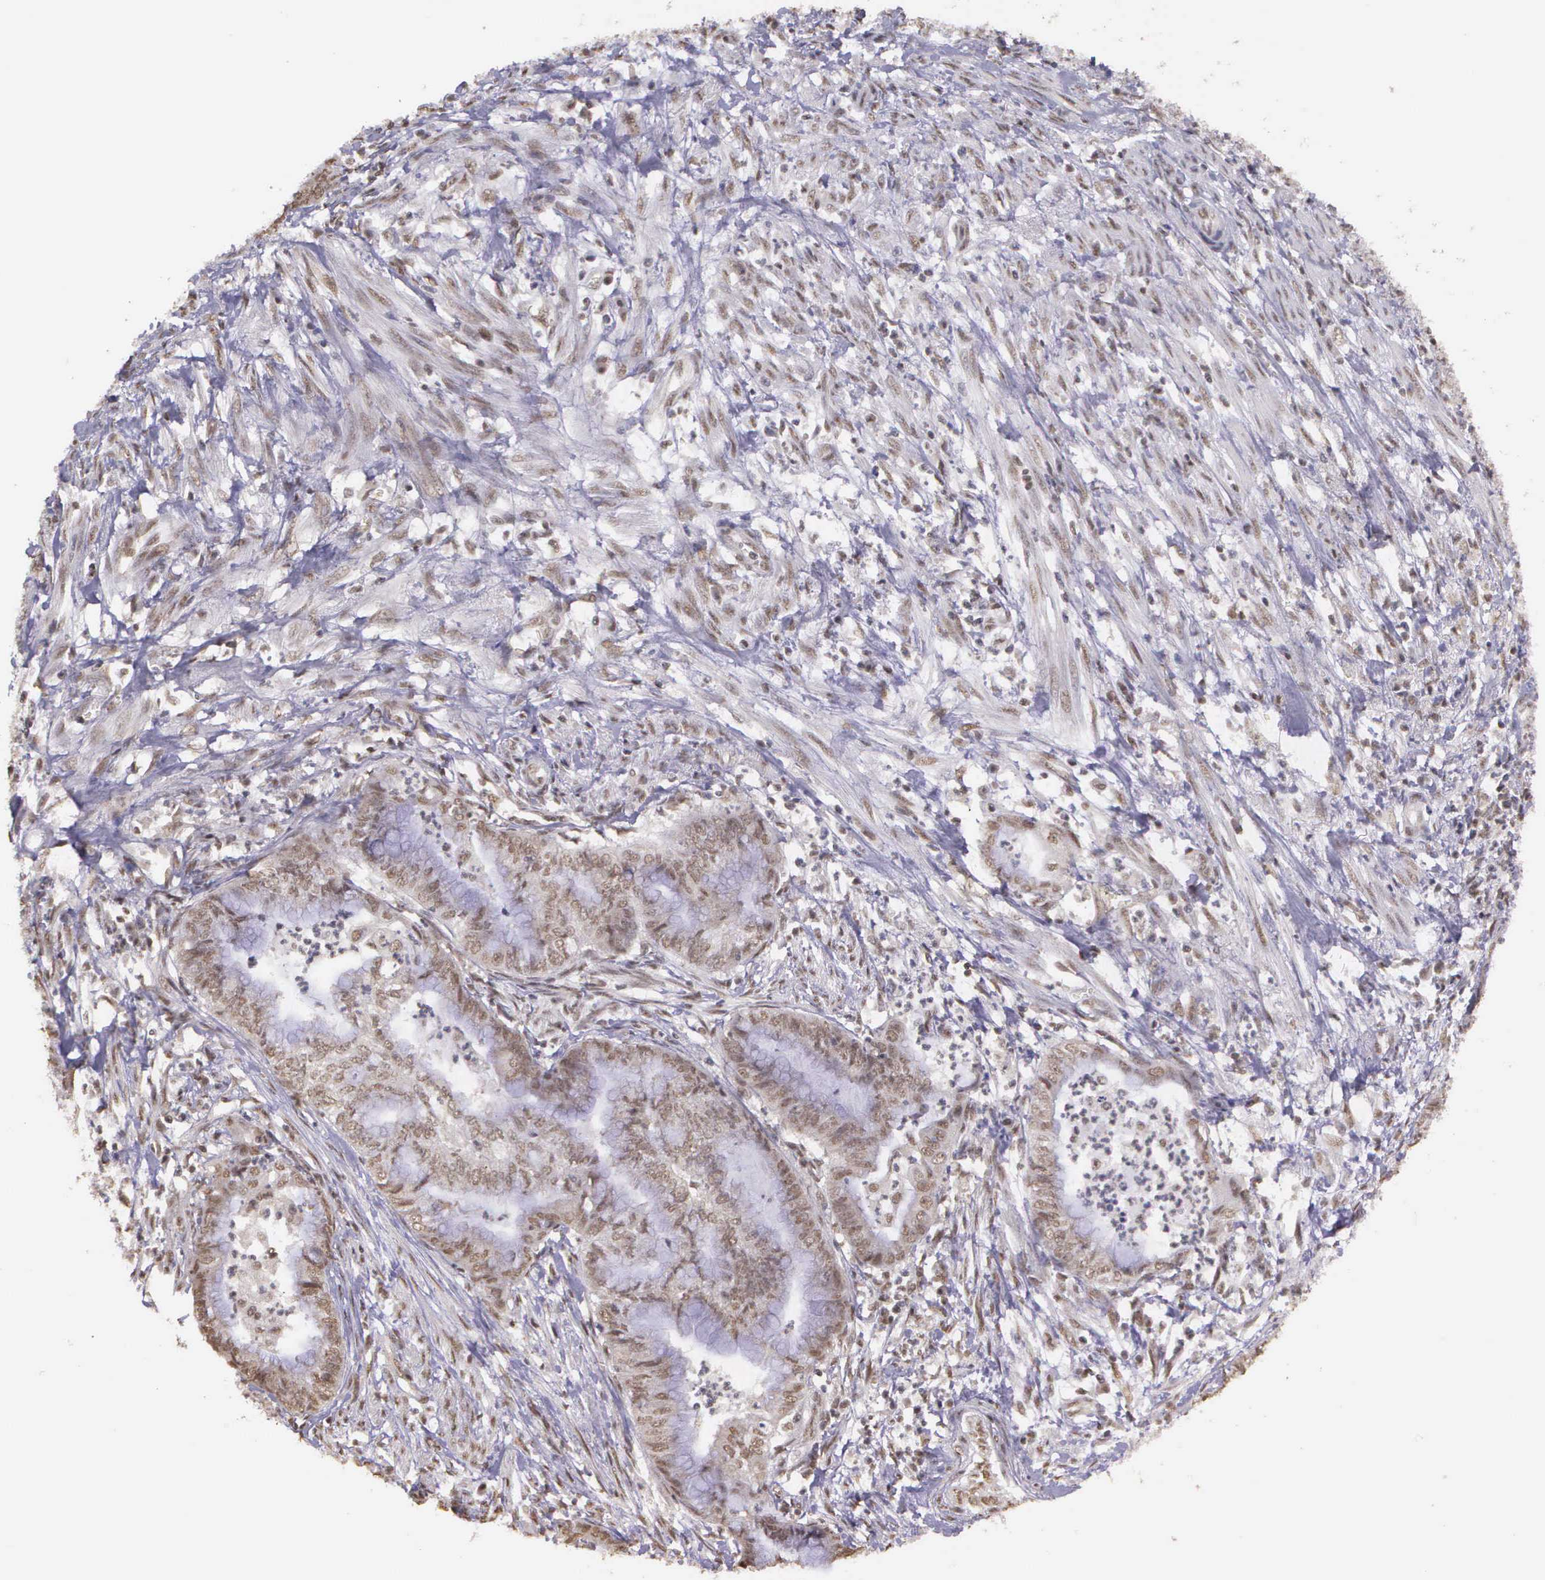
{"staining": {"intensity": "weak", "quantity": "25%-75%", "location": "nuclear"}, "tissue": "endometrial cancer", "cell_type": "Tumor cells", "image_type": "cancer", "snomed": [{"axis": "morphology", "description": "Necrosis, NOS"}, {"axis": "morphology", "description": "Adenocarcinoma, NOS"}, {"axis": "topography", "description": "Endometrium"}], "caption": "Immunohistochemistry image of neoplastic tissue: human endometrial adenocarcinoma stained using IHC reveals low levels of weak protein expression localized specifically in the nuclear of tumor cells, appearing as a nuclear brown color.", "gene": "ARMCX5", "patient": {"sex": "female", "age": 79}}